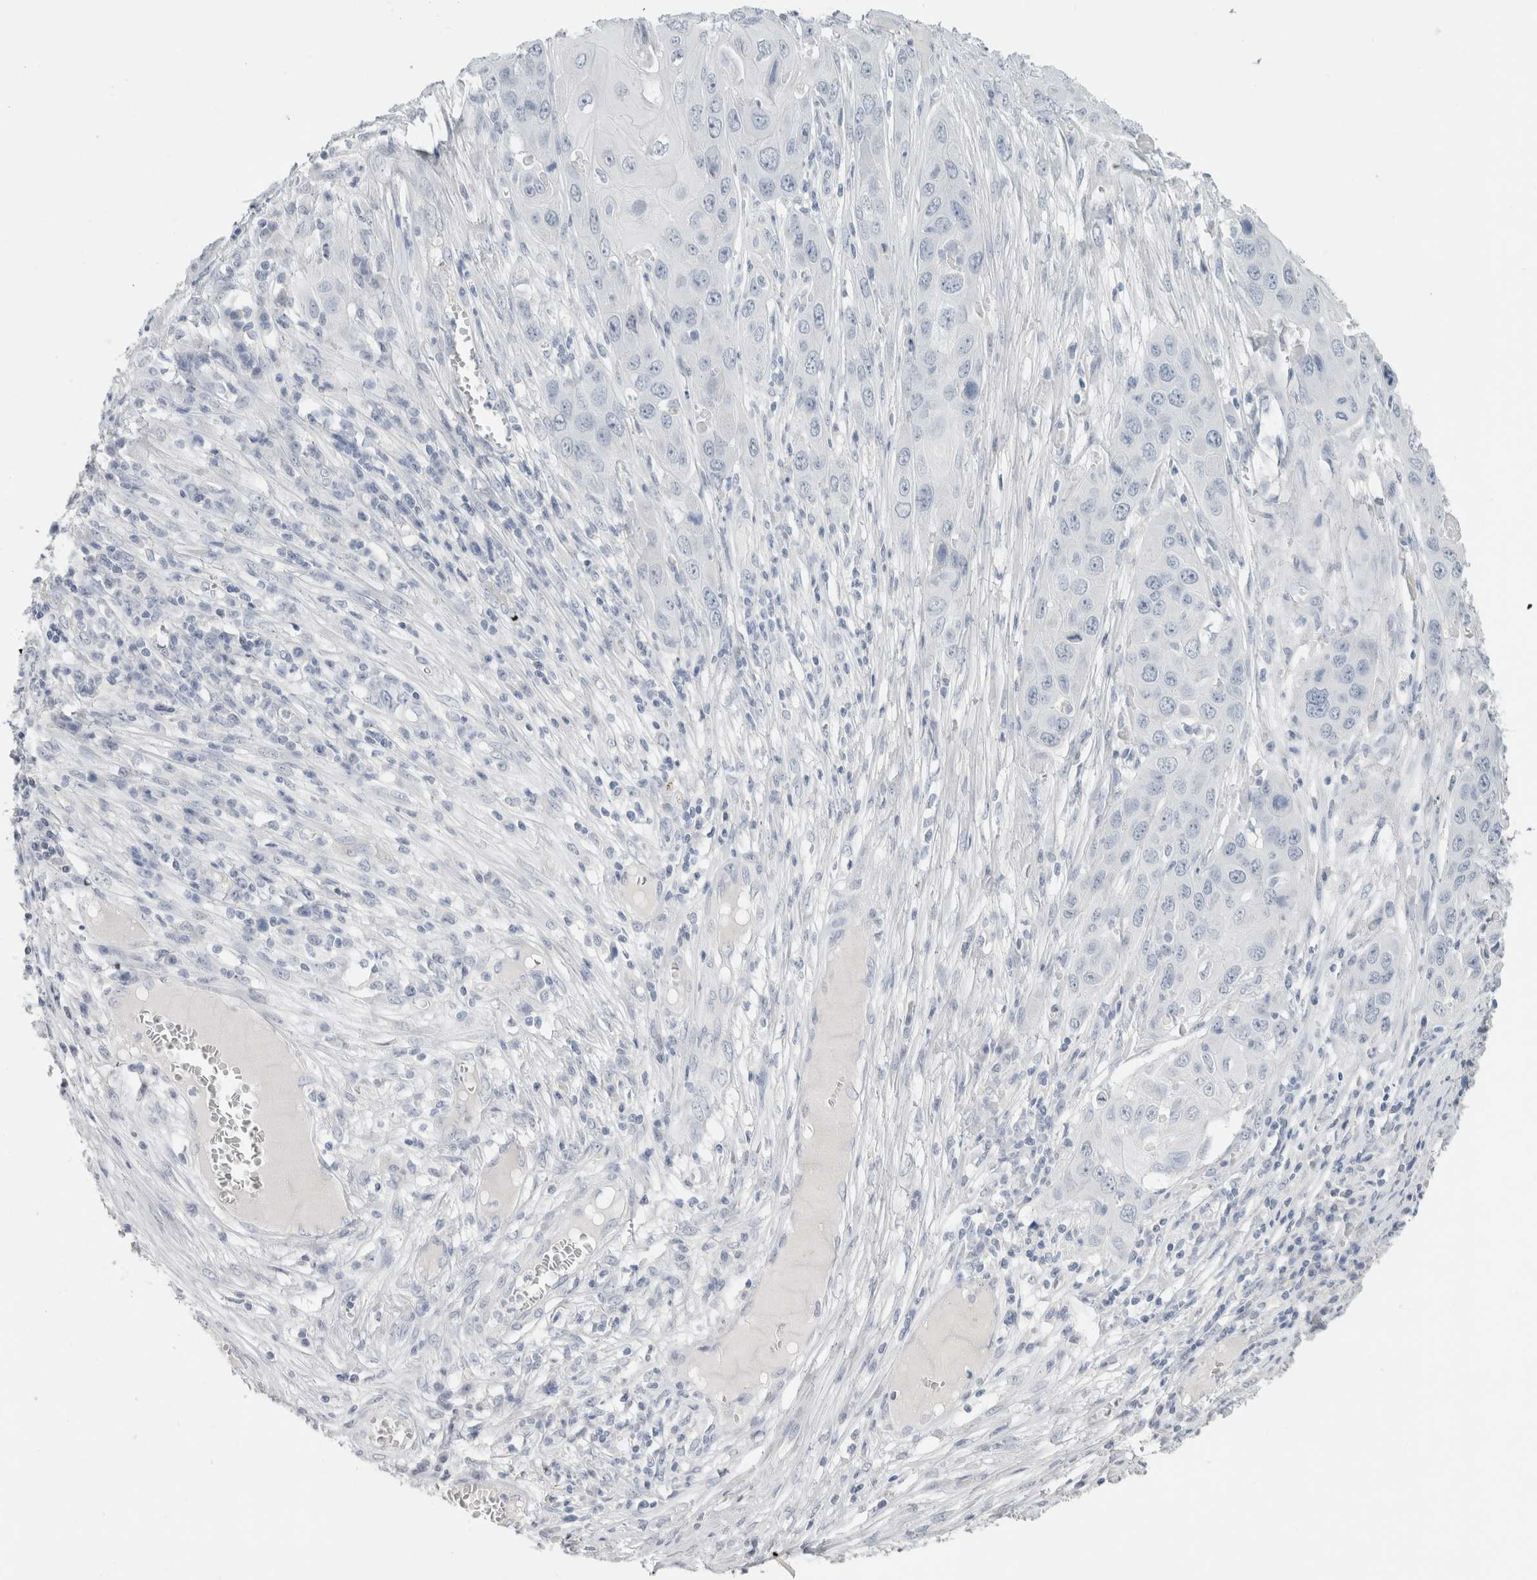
{"staining": {"intensity": "negative", "quantity": "none", "location": "none"}, "tissue": "skin cancer", "cell_type": "Tumor cells", "image_type": "cancer", "snomed": [{"axis": "morphology", "description": "Squamous cell carcinoma, NOS"}, {"axis": "topography", "description": "Skin"}], "caption": "A histopathology image of skin cancer (squamous cell carcinoma) stained for a protein reveals no brown staining in tumor cells.", "gene": "SLC6A1", "patient": {"sex": "male", "age": 55}}